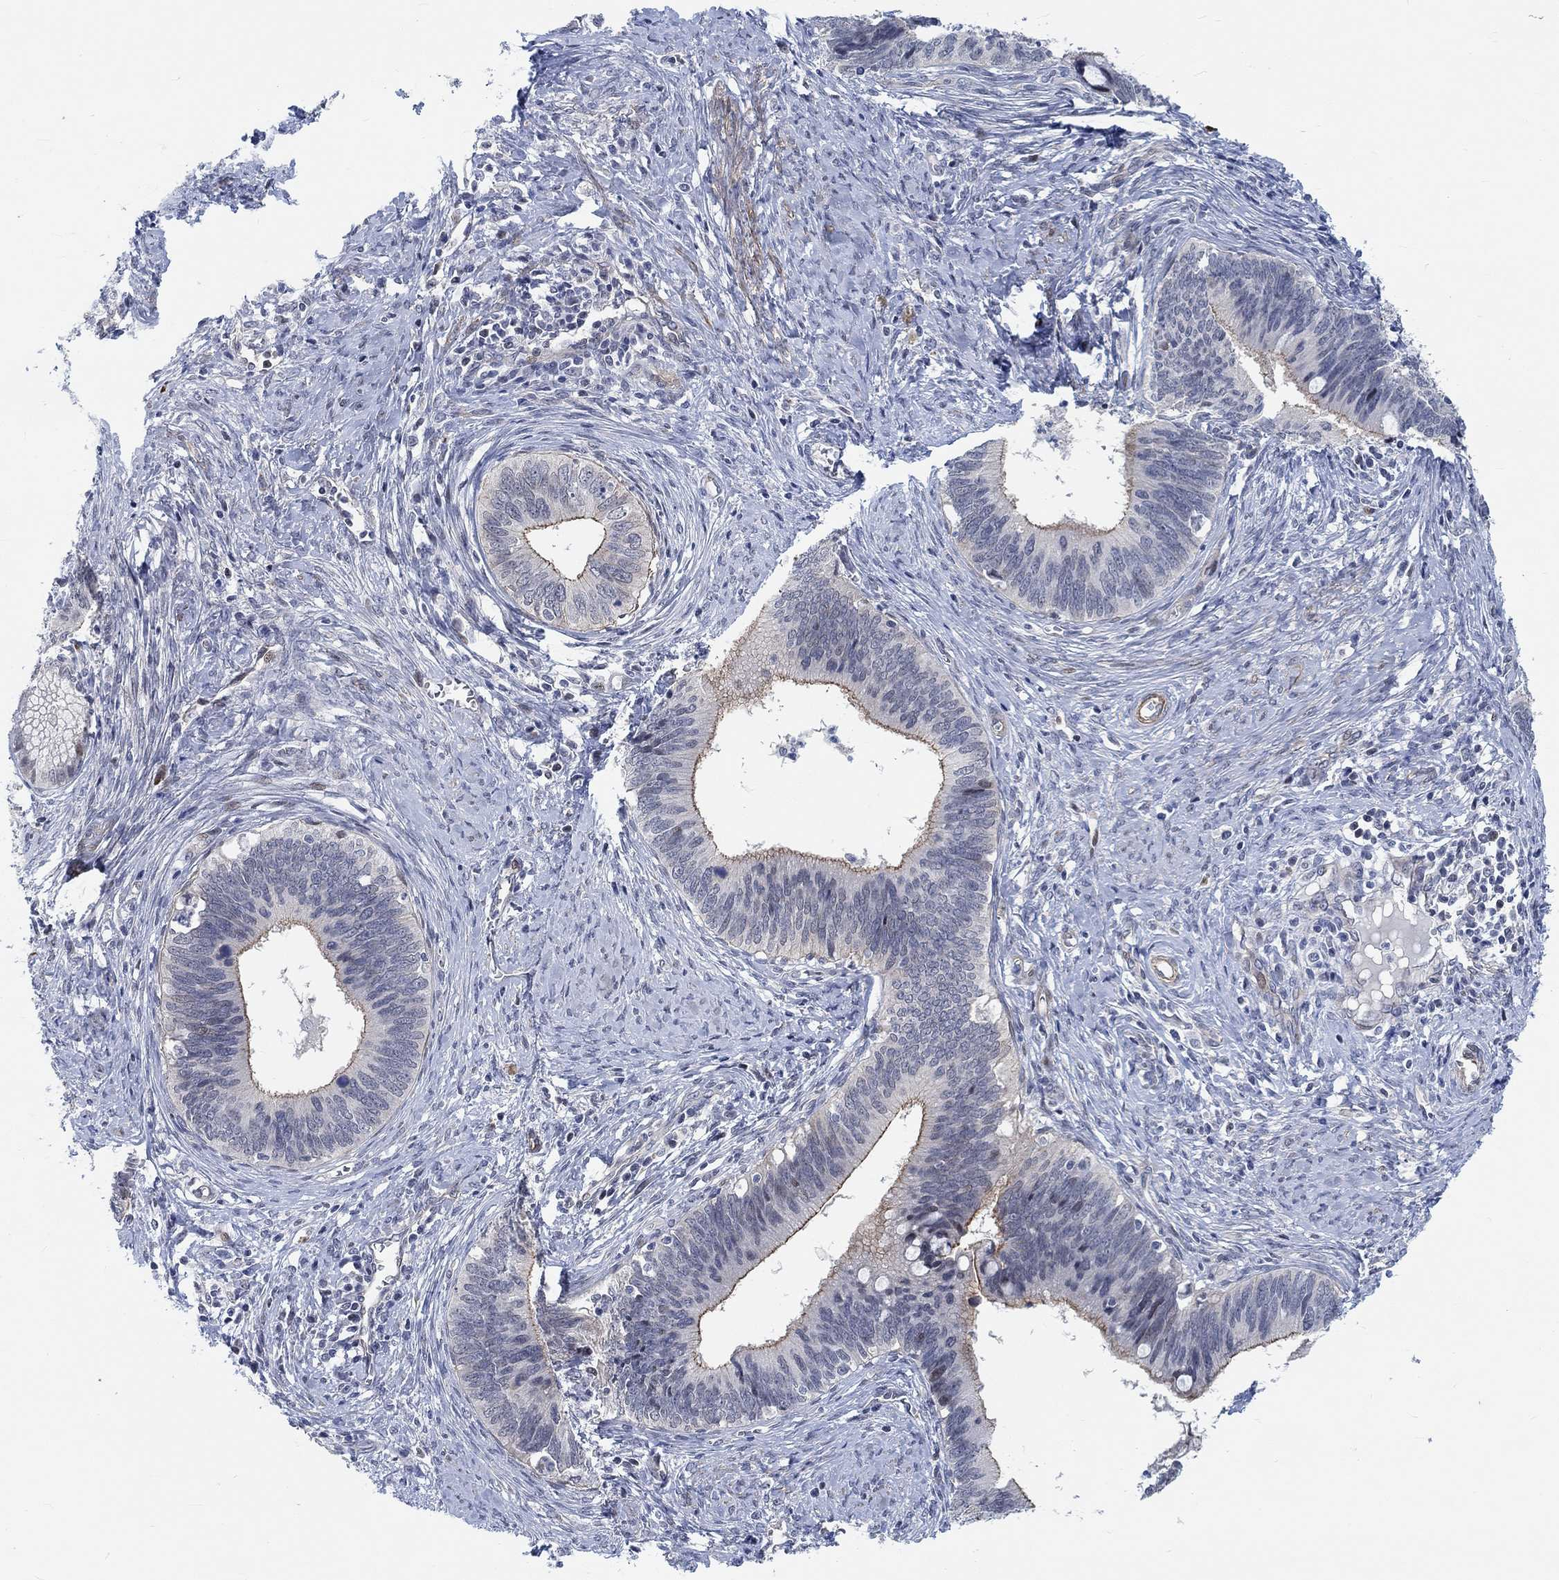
{"staining": {"intensity": "moderate", "quantity": "<25%", "location": "cytoplasmic/membranous"}, "tissue": "cervical cancer", "cell_type": "Tumor cells", "image_type": "cancer", "snomed": [{"axis": "morphology", "description": "Adenocarcinoma, NOS"}, {"axis": "topography", "description": "Cervix"}], "caption": "Moderate cytoplasmic/membranous staining for a protein is seen in about <25% of tumor cells of cervical adenocarcinoma using immunohistochemistry.", "gene": "KCNH8", "patient": {"sex": "female", "age": 42}}